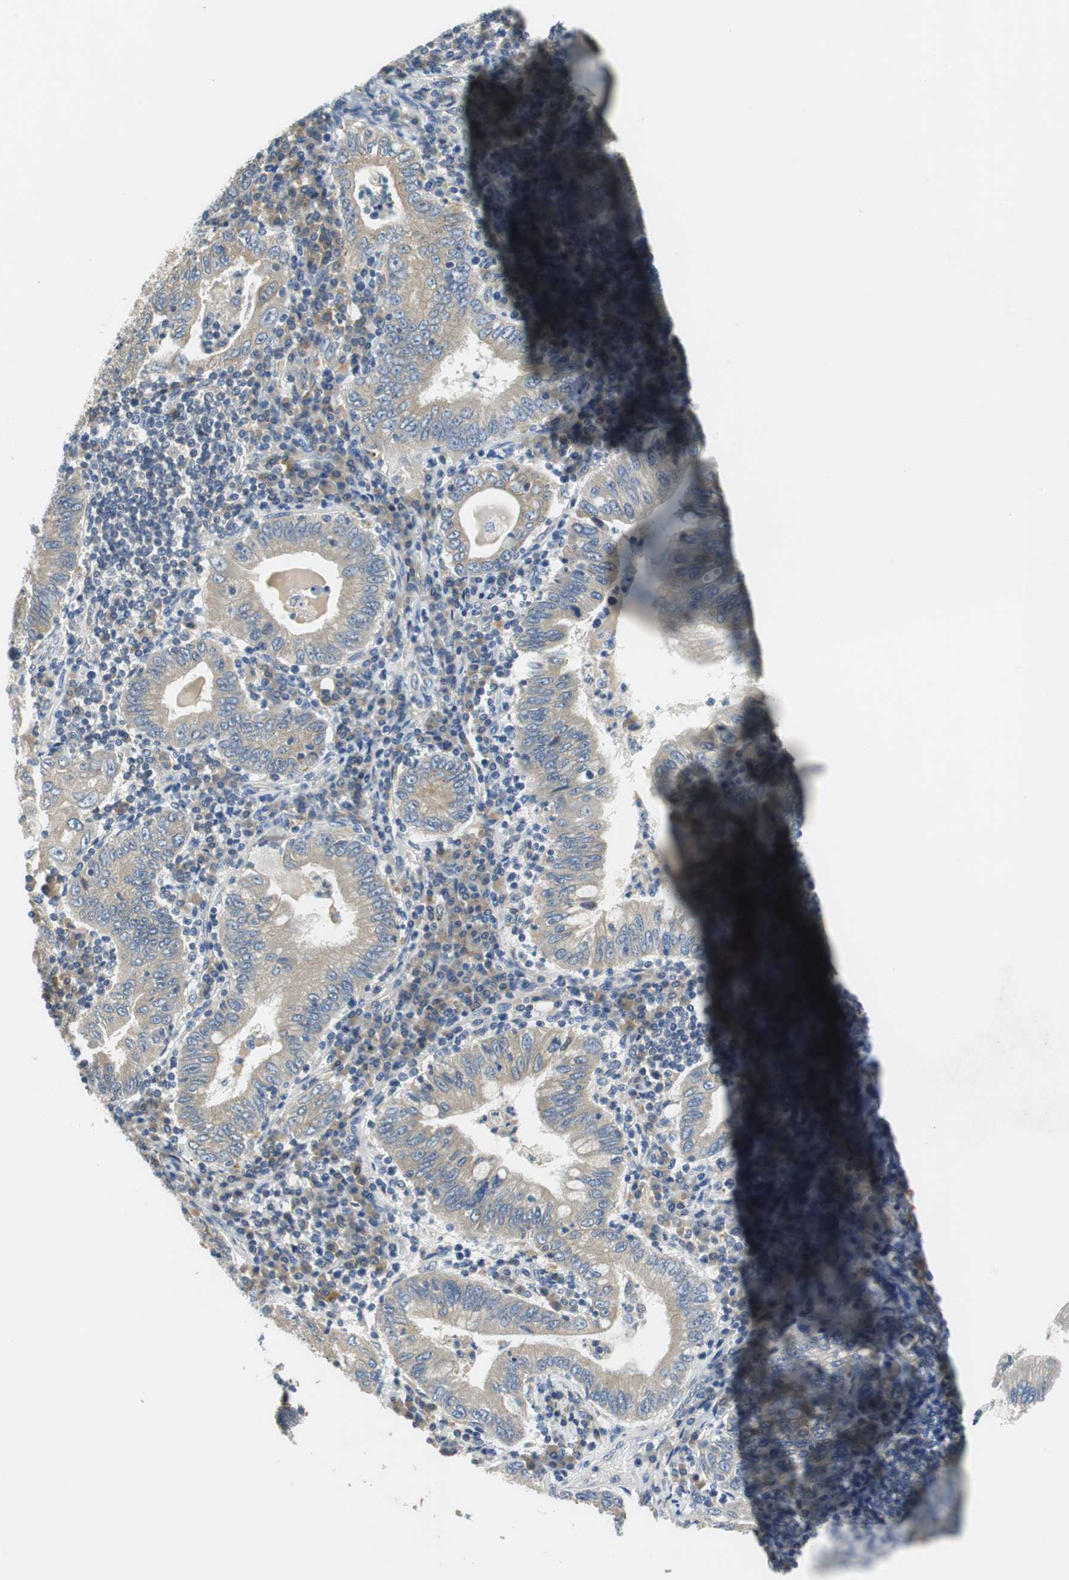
{"staining": {"intensity": "weak", "quantity": ">75%", "location": "cytoplasmic/membranous"}, "tissue": "stomach cancer", "cell_type": "Tumor cells", "image_type": "cancer", "snomed": [{"axis": "morphology", "description": "Normal tissue, NOS"}, {"axis": "morphology", "description": "Adenocarcinoma, NOS"}, {"axis": "topography", "description": "Esophagus"}, {"axis": "topography", "description": "Stomach, upper"}, {"axis": "topography", "description": "Peripheral nerve tissue"}], "caption": "Immunohistochemistry (IHC) image of neoplastic tissue: human adenocarcinoma (stomach) stained using immunohistochemistry (IHC) exhibits low levels of weak protein expression localized specifically in the cytoplasmic/membranous of tumor cells, appearing as a cytoplasmic/membranous brown color.", "gene": "FADS2", "patient": {"sex": "male", "age": 62}}